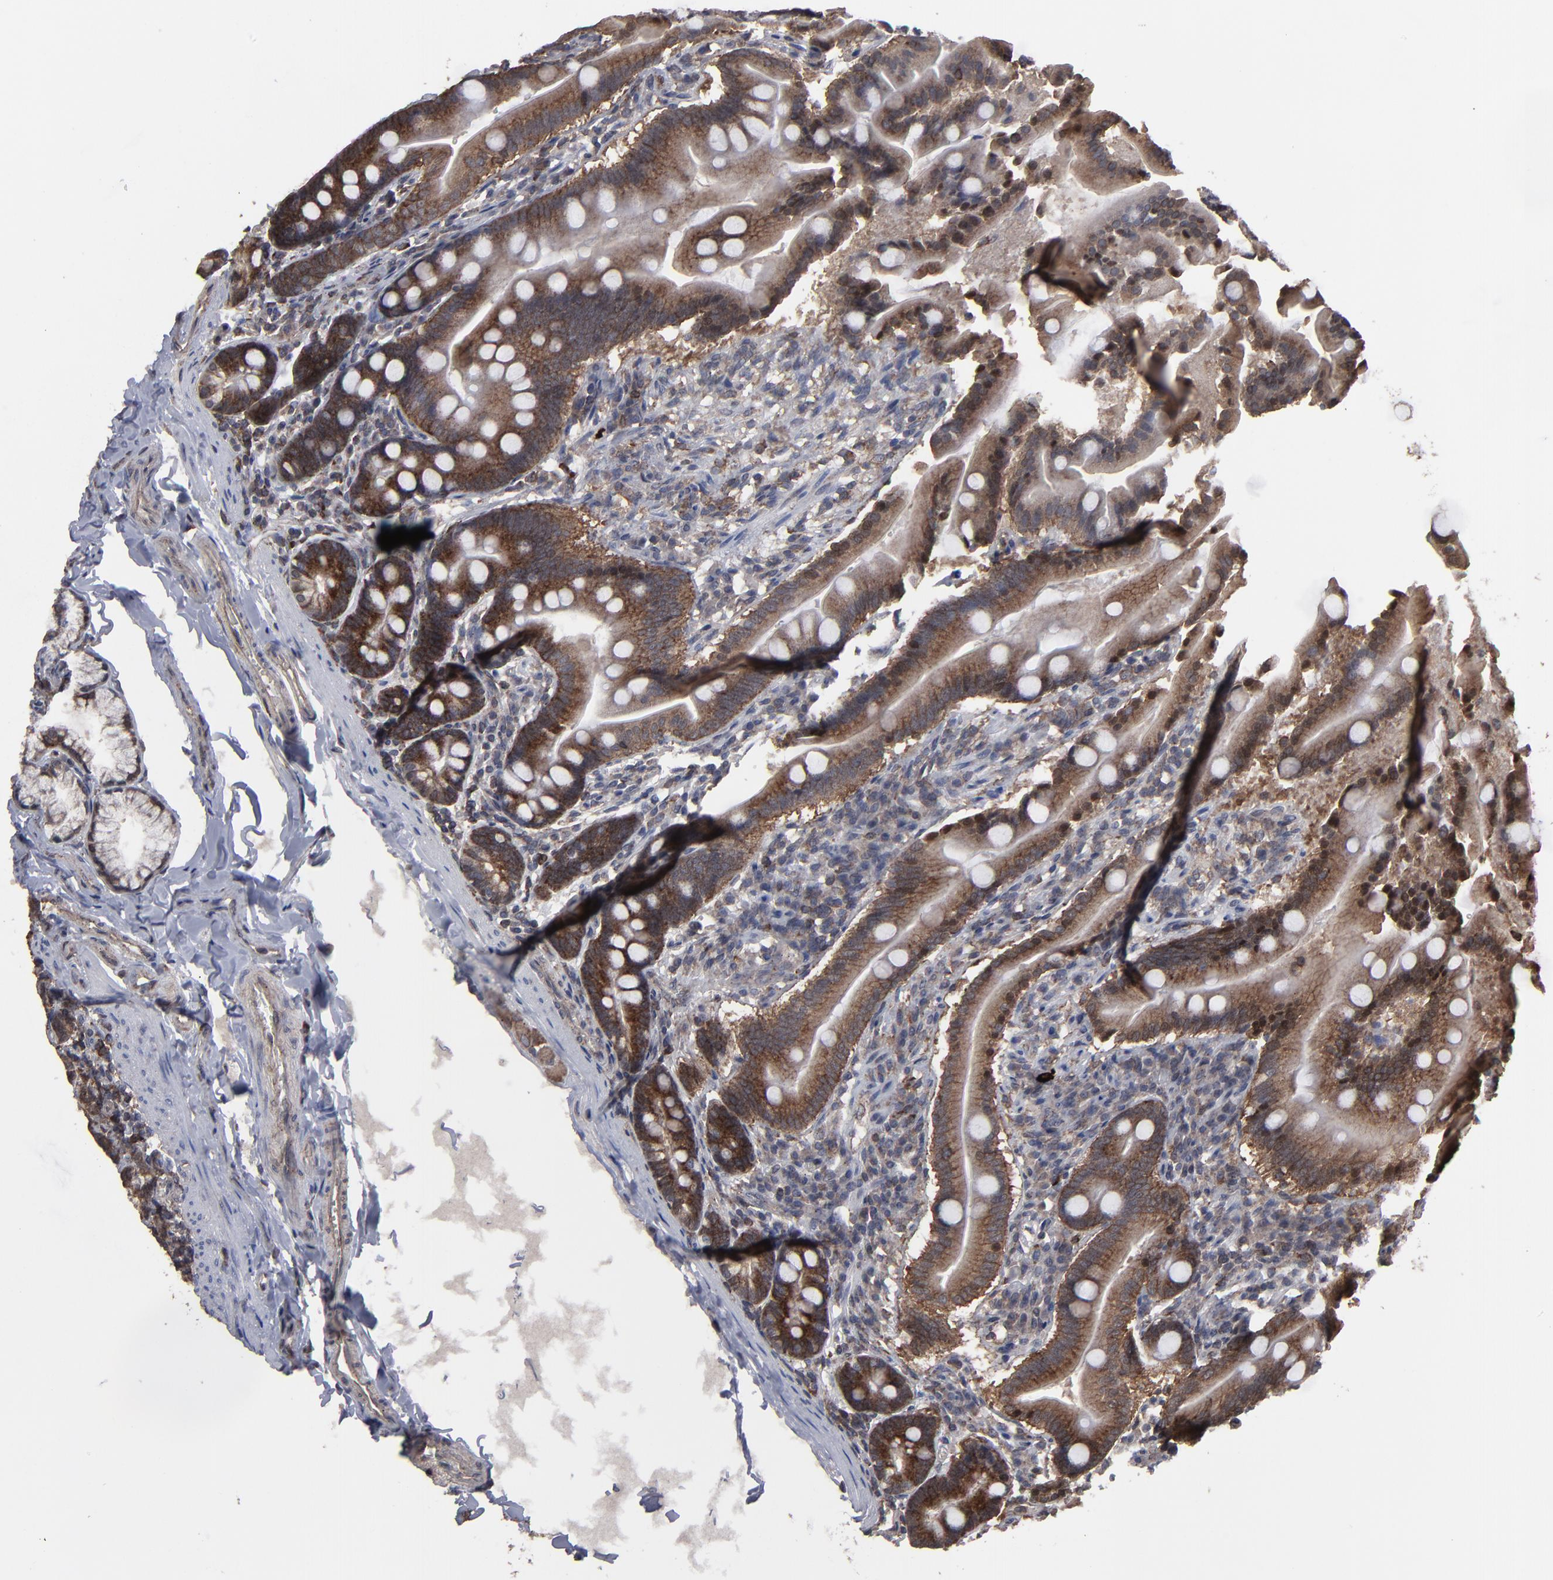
{"staining": {"intensity": "strong", "quantity": ">75%", "location": "cytoplasmic/membranous,nuclear"}, "tissue": "duodenum", "cell_type": "Glandular cells", "image_type": "normal", "snomed": [{"axis": "morphology", "description": "Normal tissue, NOS"}, {"axis": "topography", "description": "Duodenum"}], "caption": "The histopathology image demonstrates immunohistochemical staining of benign duodenum. There is strong cytoplasmic/membranous,nuclear expression is seen in approximately >75% of glandular cells.", "gene": "KIAA2026", "patient": {"sex": "male", "age": 50}}